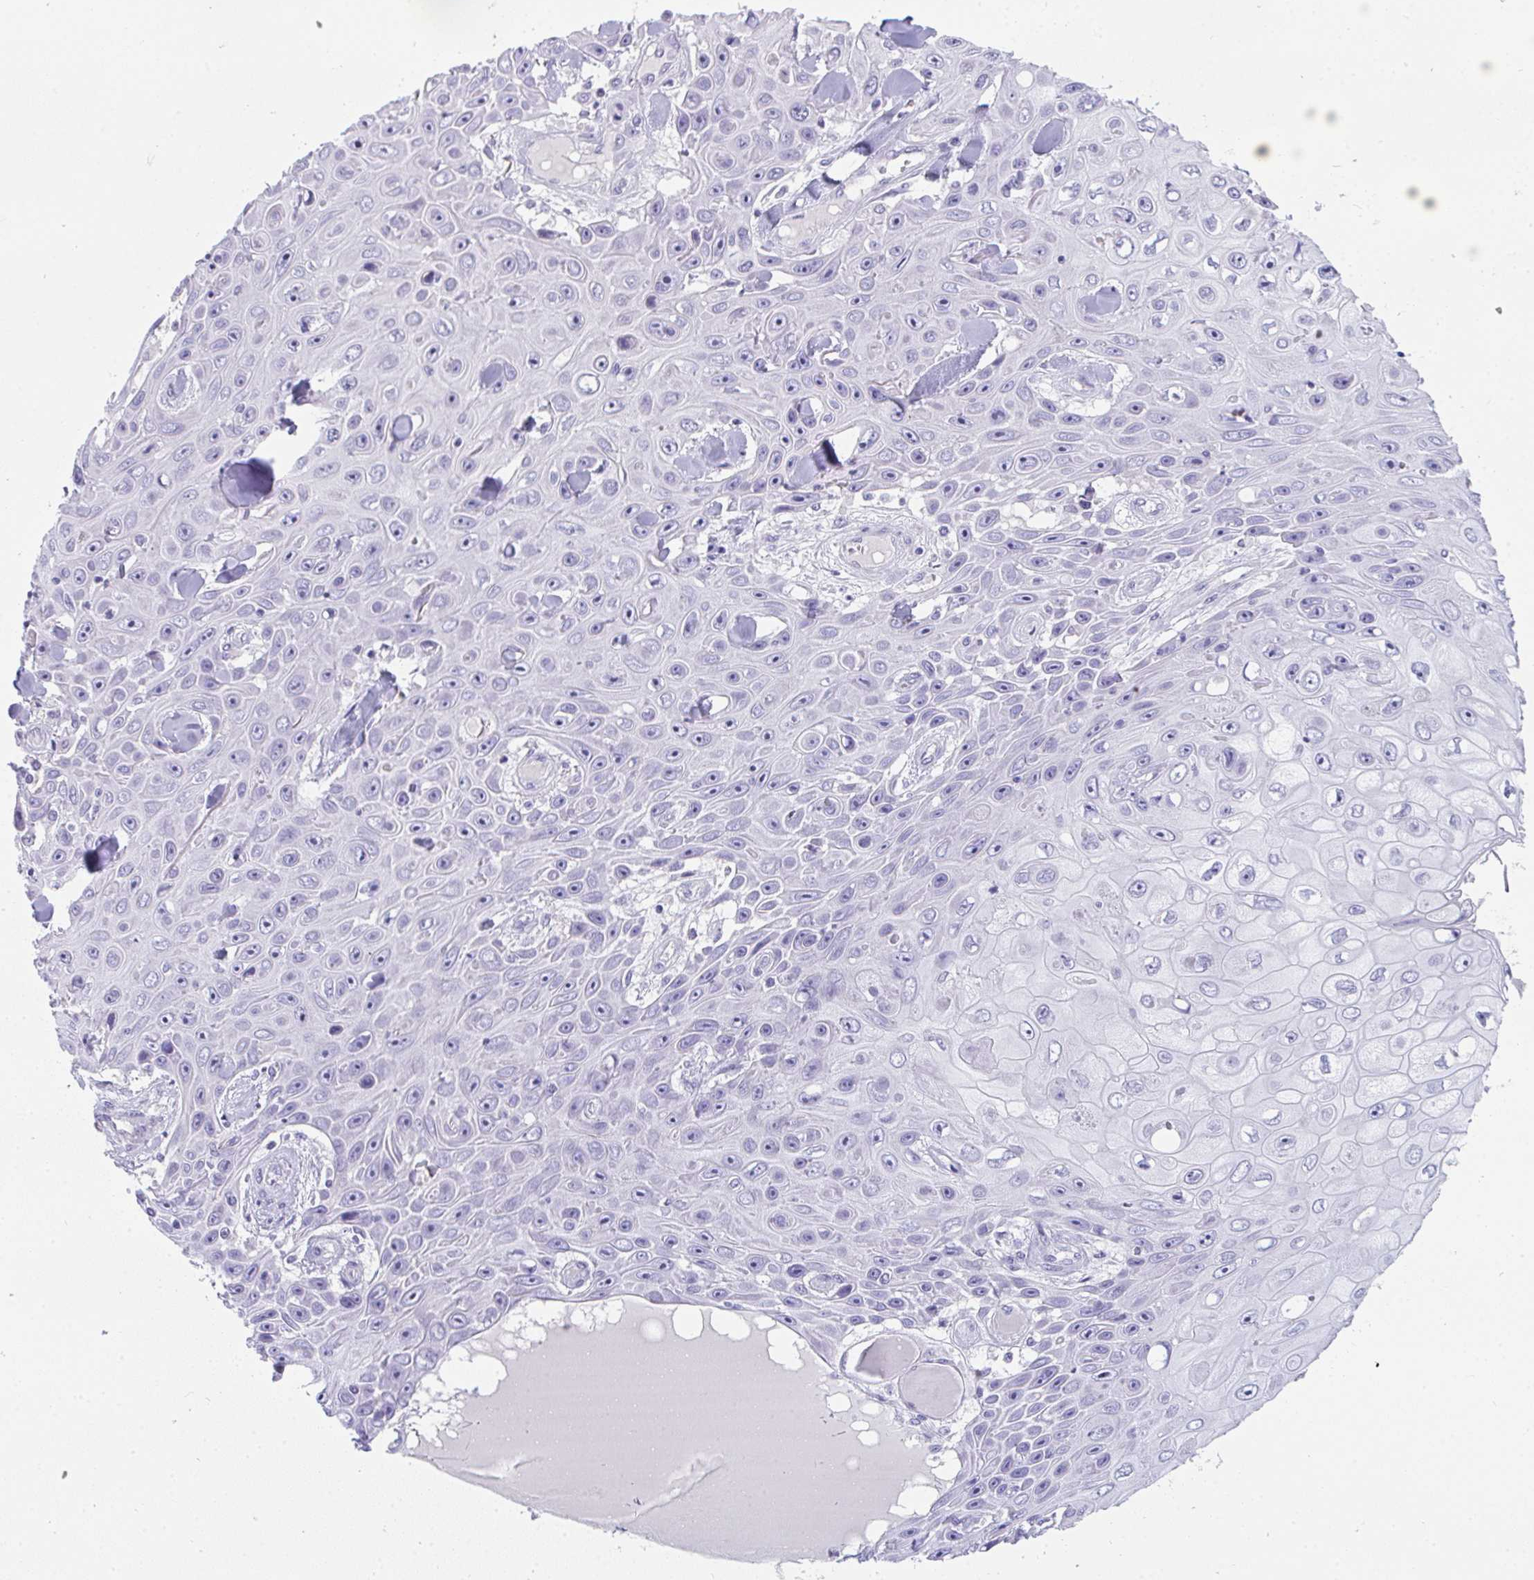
{"staining": {"intensity": "negative", "quantity": "none", "location": "none"}, "tissue": "skin cancer", "cell_type": "Tumor cells", "image_type": "cancer", "snomed": [{"axis": "morphology", "description": "Squamous cell carcinoma, NOS"}, {"axis": "topography", "description": "Skin"}], "caption": "IHC of human skin cancer (squamous cell carcinoma) displays no positivity in tumor cells.", "gene": "TTC30B", "patient": {"sex": "male", "age": 82}}